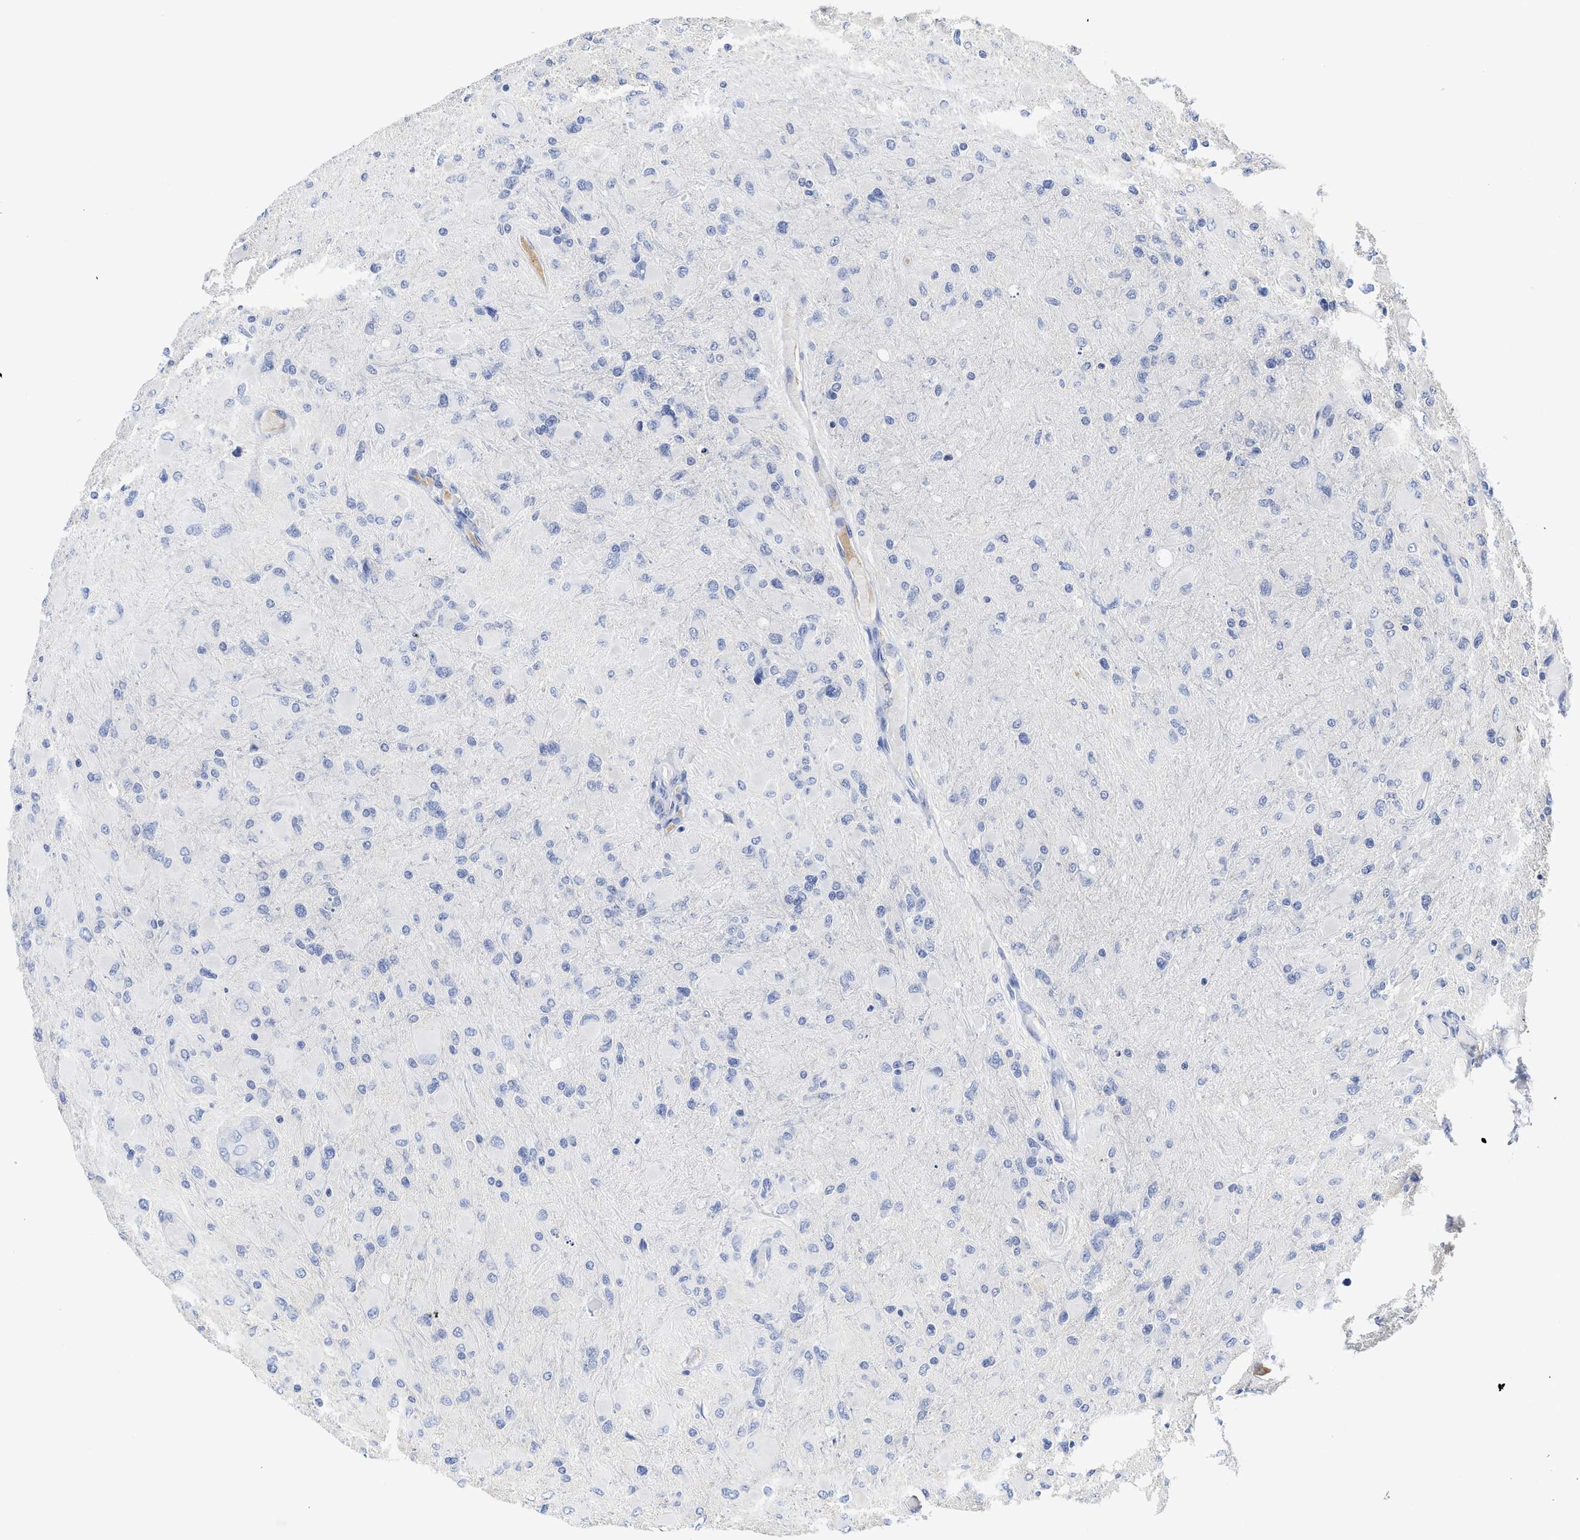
{"staining": {"intensity": "negative", "quantity": "none", "location": "none"}, "tissue": "glioma", "cell_type": "Tumor cells", "image_type": "cancer", "snomed": [{"axis": "morphology", "description": "Glioma, malignant, High grade"}, {"axis": "topography", "description": "Cerebral cortex"}], "caption": "High magnification brightfield microscopy of malignant high-grade glioma stained with DAB (brown) and counterstained with hematoxylin (blue): tumor cells show no significant staining.", "gene": "C2", "patient": {"sex": "female", "age": 36}}